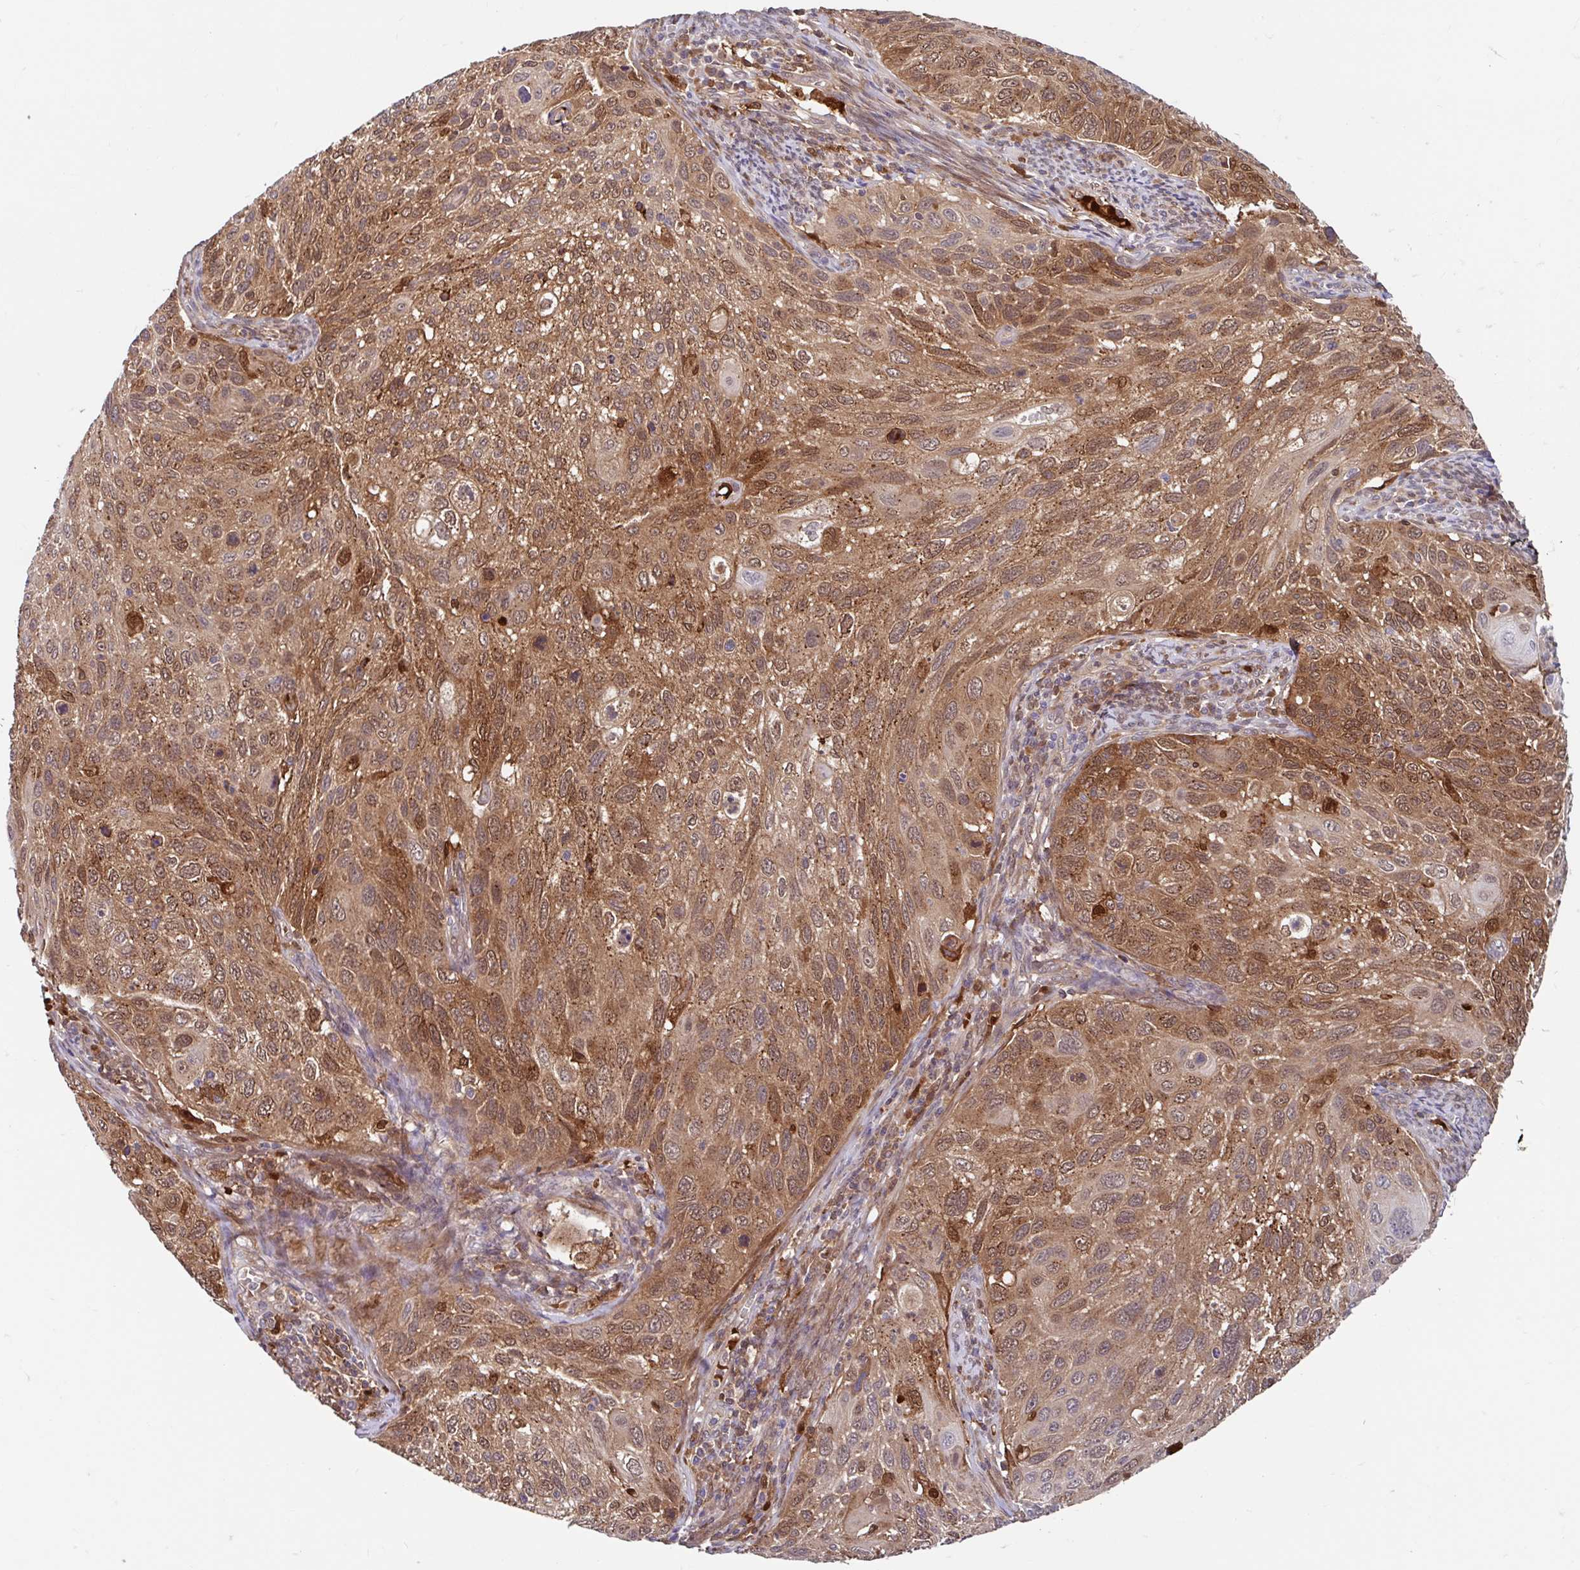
{"staining": {"intensity": "moderate", "quantity": ">75%", "location": "cytoplasmic/membranous,nuclear"}, "tissue": "cervical cancer", "cell_type": "Tumor cells", "image_type": "cancer", "snomed": [{"axis": "morphology", "description": "Squamous cell carcinoma, NOS"}, {"axis": "topography", "description": "Cervix"}], "caption": "Immunohistochemistry (IHC) (DAB) staining of human cervical cancer exhibits moderate cytoplasmic/membranous and nuclear protein staining in about >75% of tumor cells. The protein of interest is stained brown, and the nuclei are stained in blue (DAB IHC with brightfield microscopy, high magnification).", "gene": "BLVRA", "patient": {"sex": "female", "age": 70}}